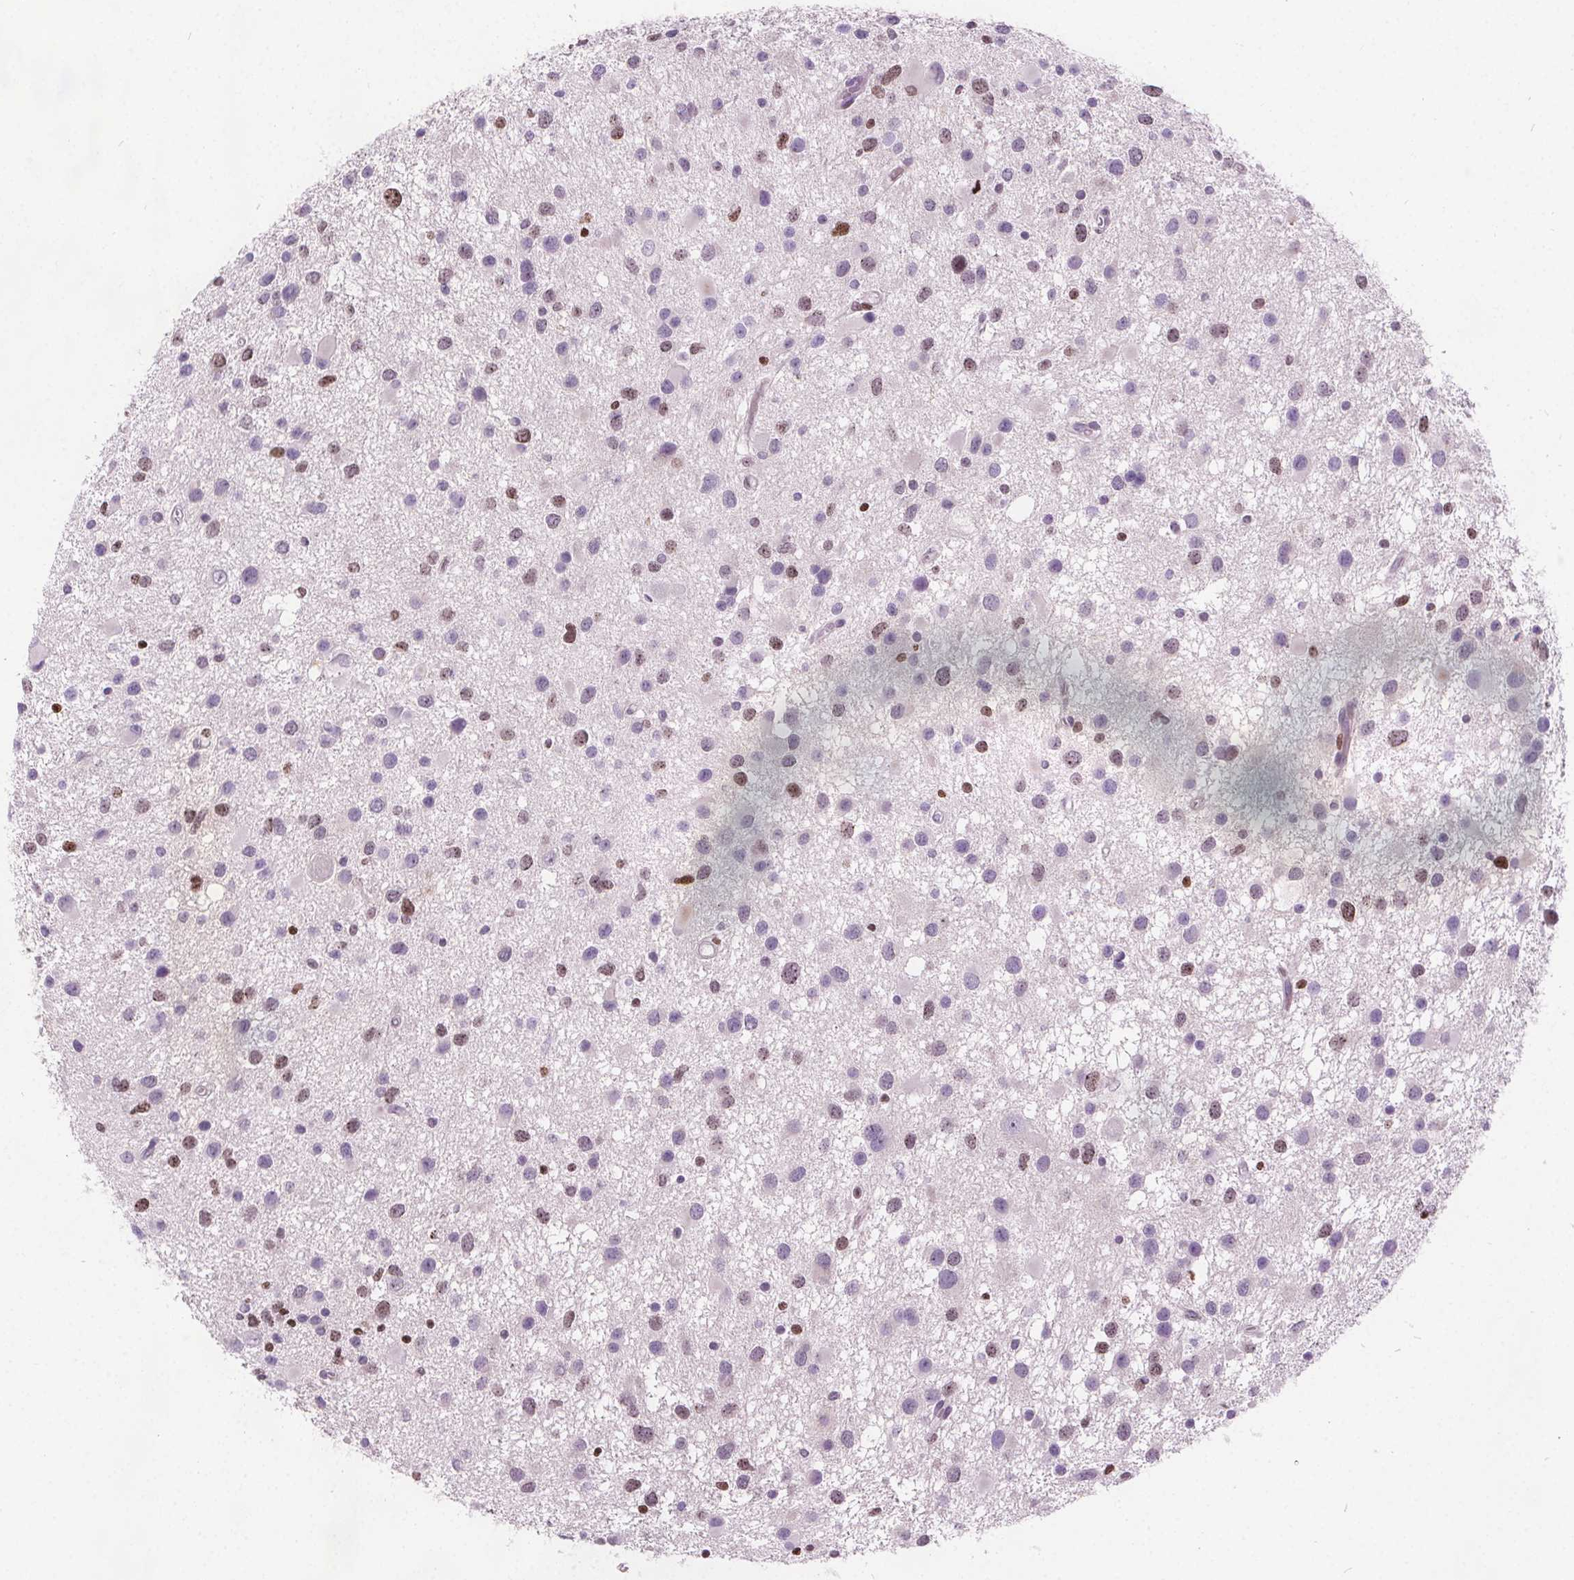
{"staining": {"intensity": "moderate", "quantity": "<25%", "location": "nuclear"}, "tissue": "glioma", "cell_type": "Tumor cells", "image_type": "cancer", "snomed": [{"axis": "morphology", "description": "Glioma, malignant, Low grade"}, {"axis": "topography", "description": "Brain"}], "caption": "Immunohistochemistry (IHC) of malignant glioma (low-grade) displays low levels of moderate nuclear expression in approximately <25% of tumor cells. (DAB (3,3'-diaminobenzidine) = brown stain, brightfield microscopy at high magnification).", "gene": "ISLR2", "patient": {"sex": "female", "age": 32}}